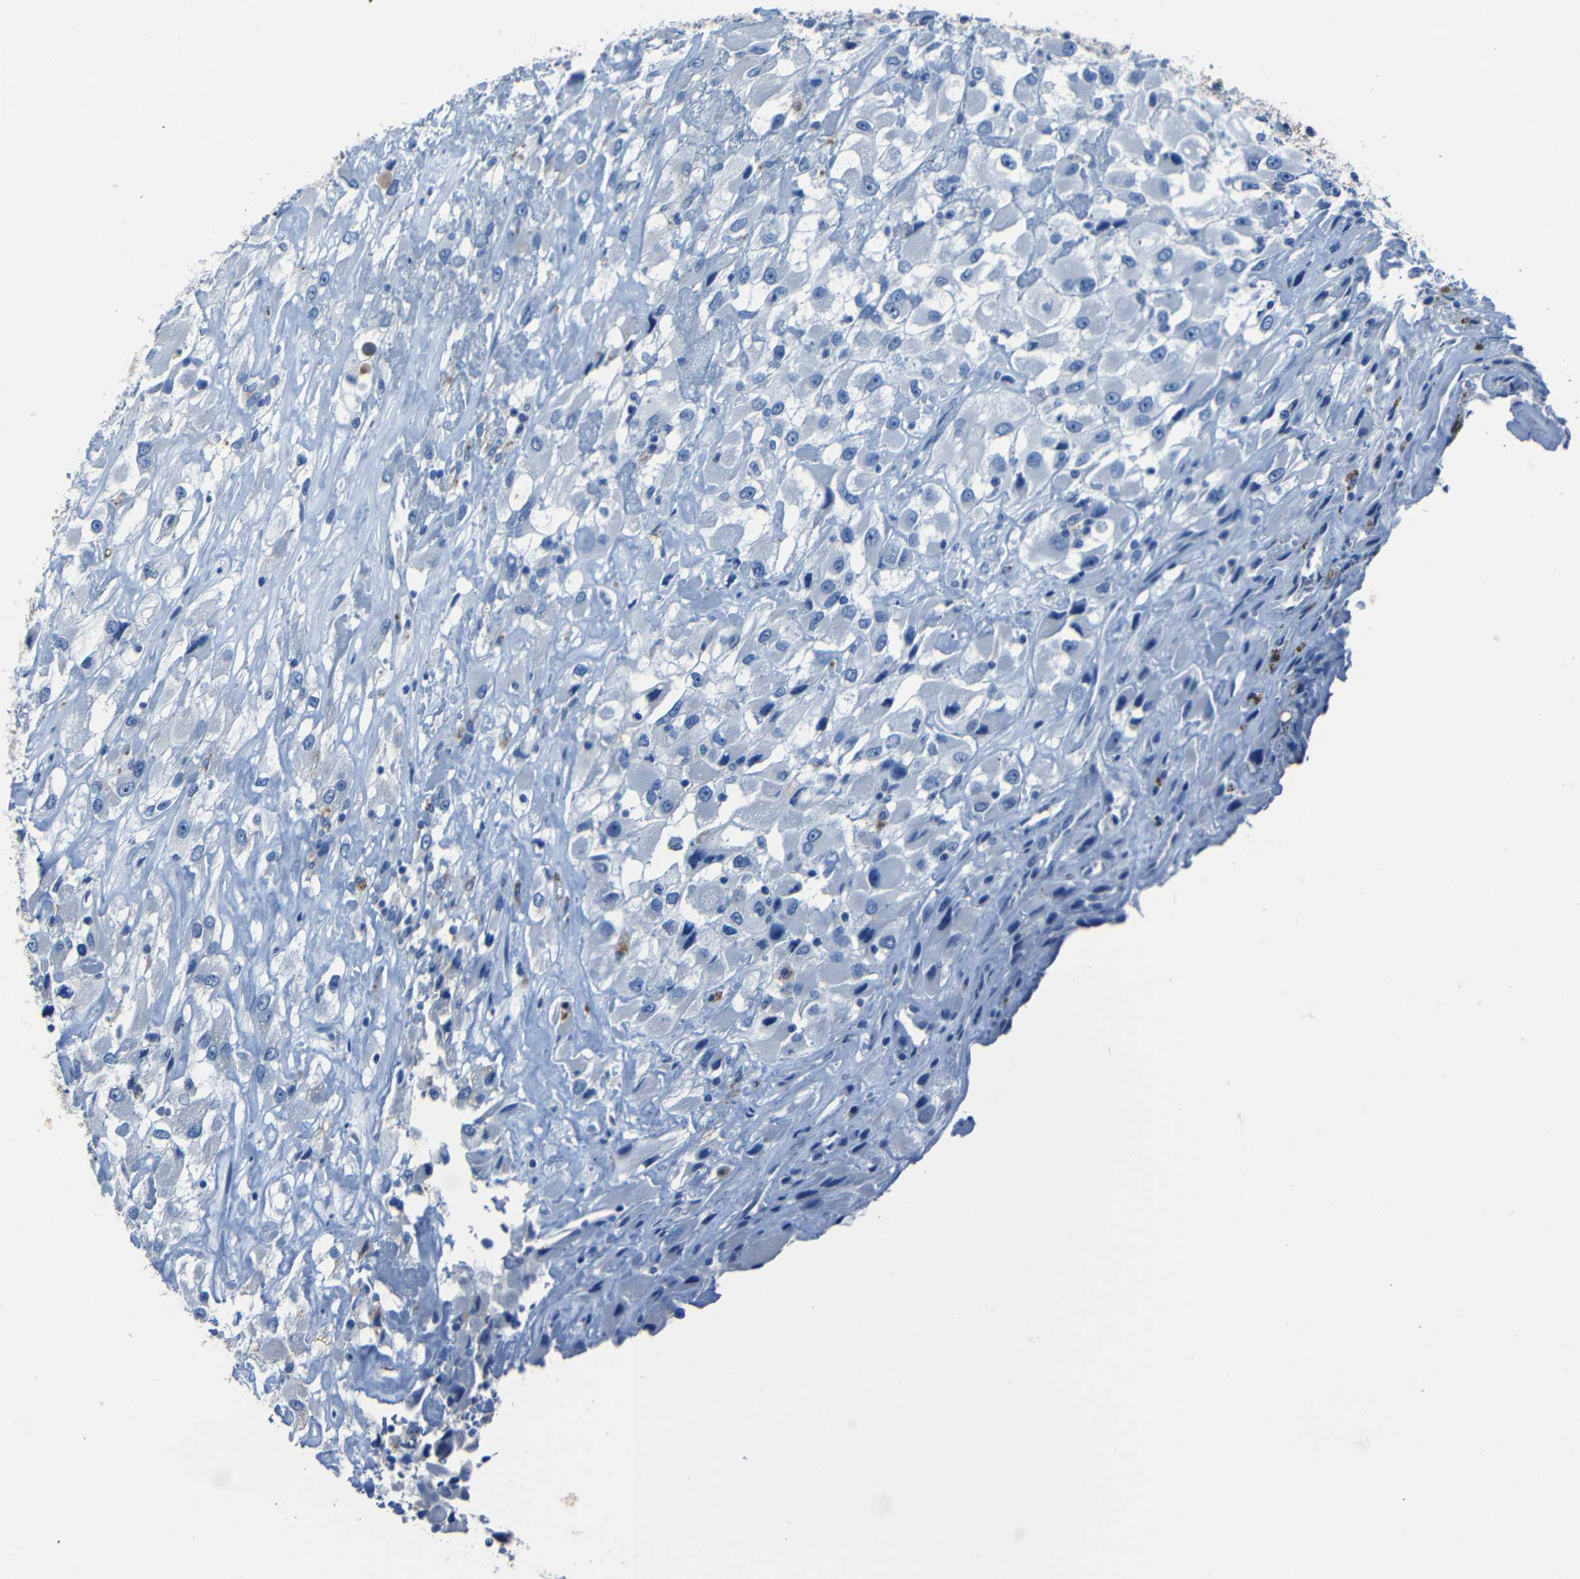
{"staining": {"intensity": "negative", "quantity": "none", "location": "none"}, "tissue": "renal cancer", "cell_type": "Tumor cells", "image_type": "cancer", "snomed": [{"axis": "morphology", "description": "Adenocarcinoma, NOS"}, {"axis": "topography", "description": "Kidney"}], "caption": "A histopathology image of renal cancer stained for a protein exhibits no brown staining in tumor cells.", "gene": "CLDN11", "patient": {"sex": "female", "age": 52}}